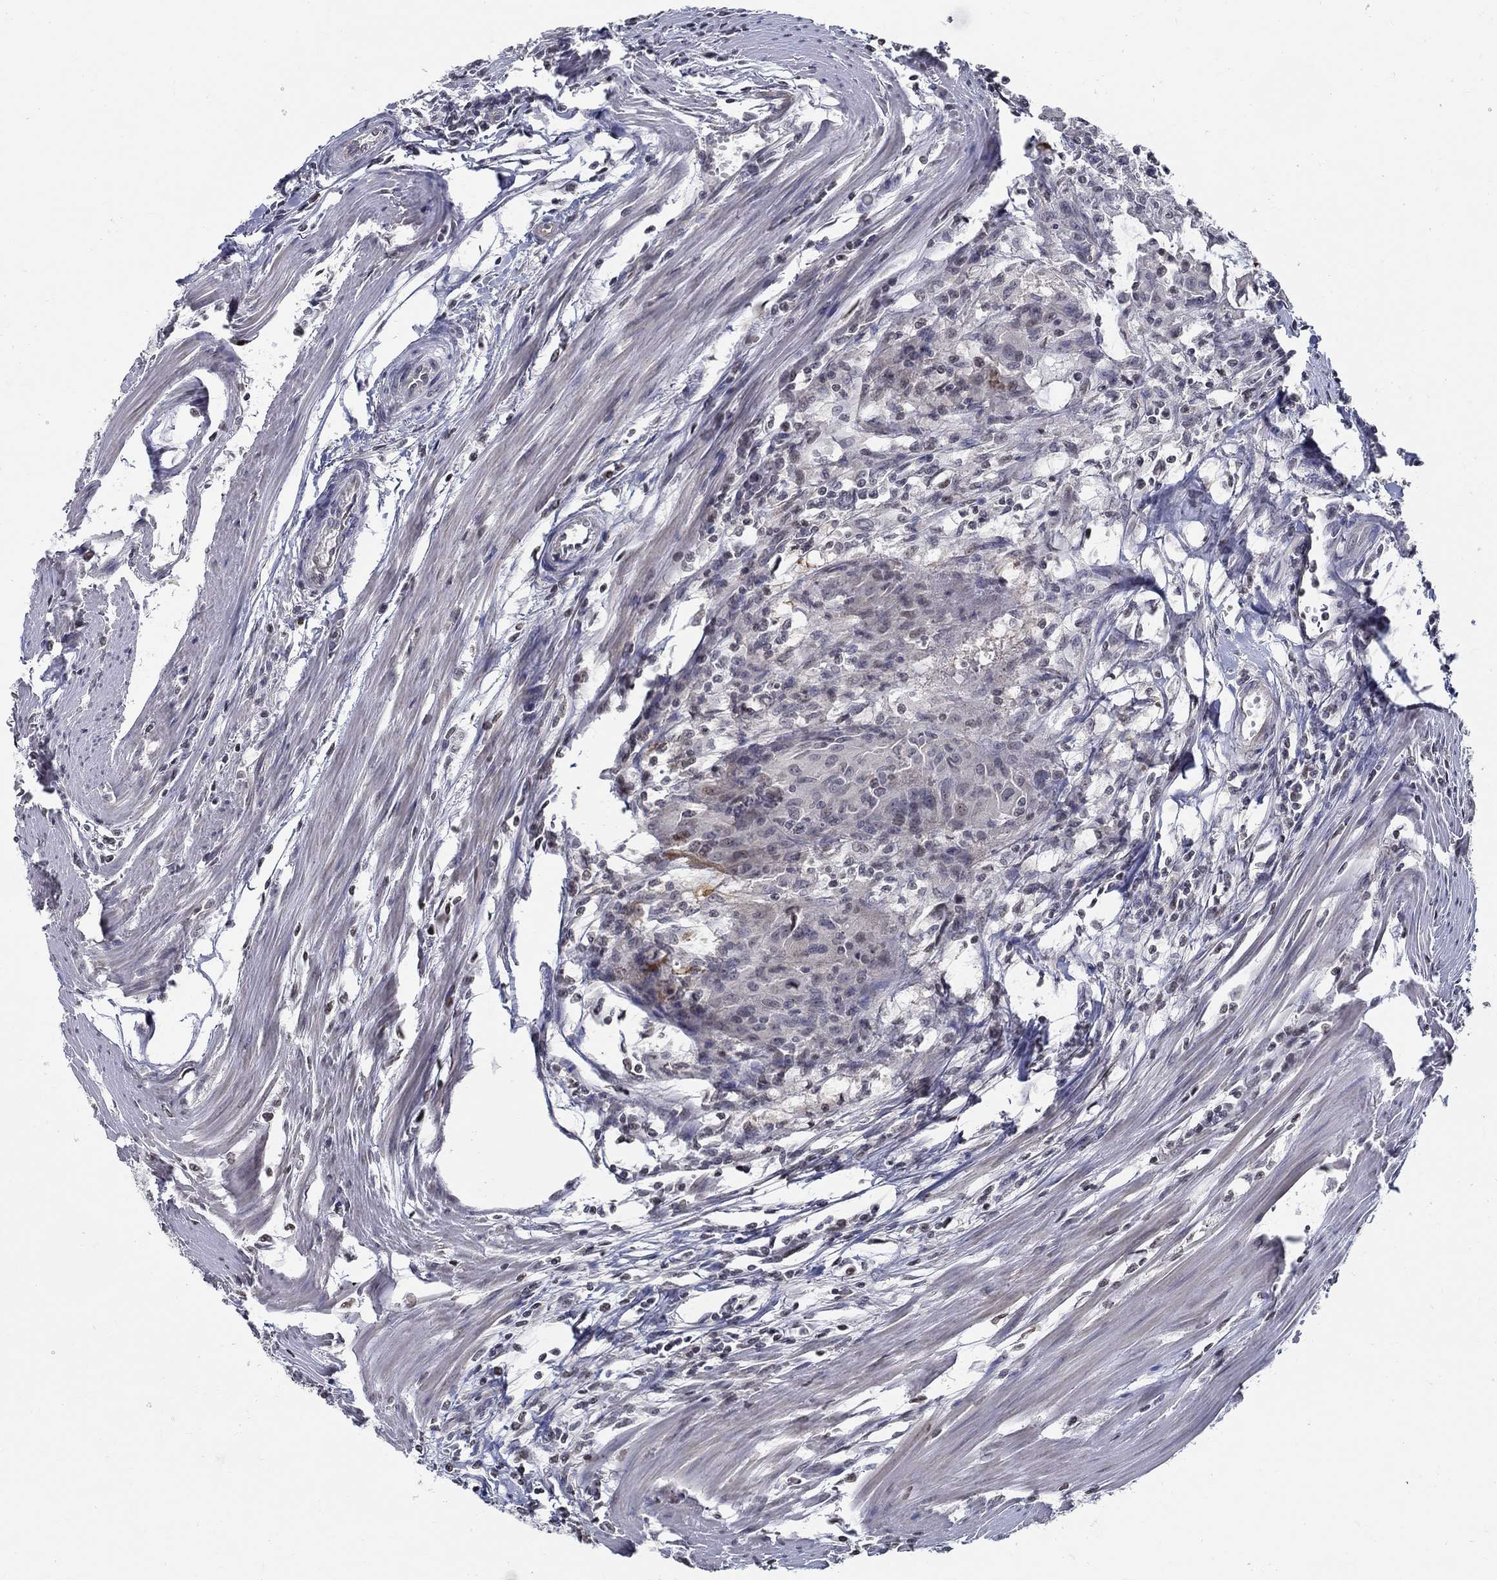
{"staining": {"intensity": "negative", "quantity": "none", "location": "none"}, "tissue": "colorectal cancer", "cell_type": "Tumor cells", "image_type": "cancer", "snomed": [{"axis": "morphology", "description": "Adenocarcinoma, NOS"}, {"axis": "topography", "description": "Rectum"}], "caption": "DAB (3,3'-diaminobenzidine) immunohistochemical staining of human adenocarcinoma (colorectal) reveals no significant positivity in tumor cells.", "gene": "C16orf46", "patient": {"sex": "male", "age": 67}}